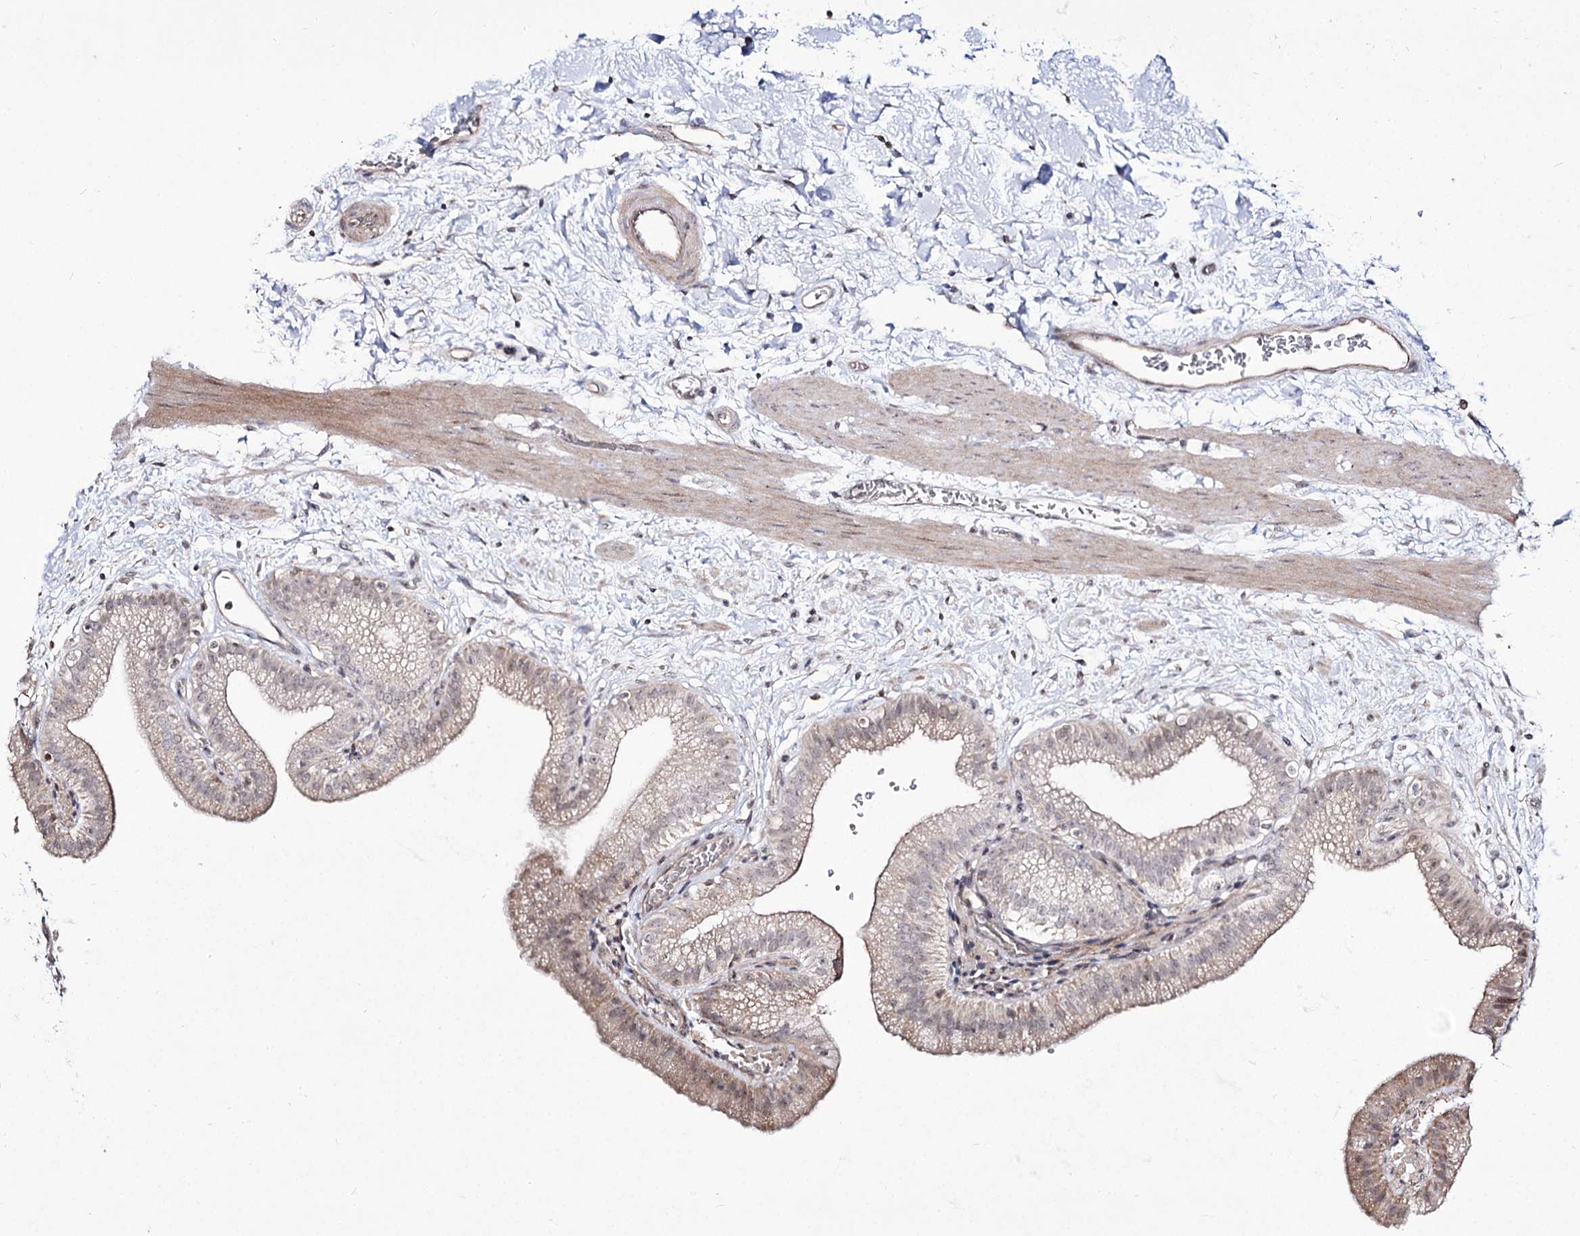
{"staining": {"intensity": "weak", "quantity": "25%-75%", "location": "cytoplasmic/membranous,nuclear"}, "tissue": "gallbladder", "cell_type": "Glandular cells", "image_type": "normal", "snomed": [{"axis": "morphology", "description": "Normal tissue, NOS"}, {"axis": "topography", "description": "Gallbladder"}], "caption": "Immunohistochemical staining of benign gallbladder shows low levels of weak cytoplasmic/membranous,nuclear staining in approximately 25%-75% of glandular cells. The staining is performed using DAB brown chromogen to label protein expression. The nuclei are counter-stained blue using hematoxylin.", "gene": "RRP9", "patient": {"sex": "male", "age": 55}}